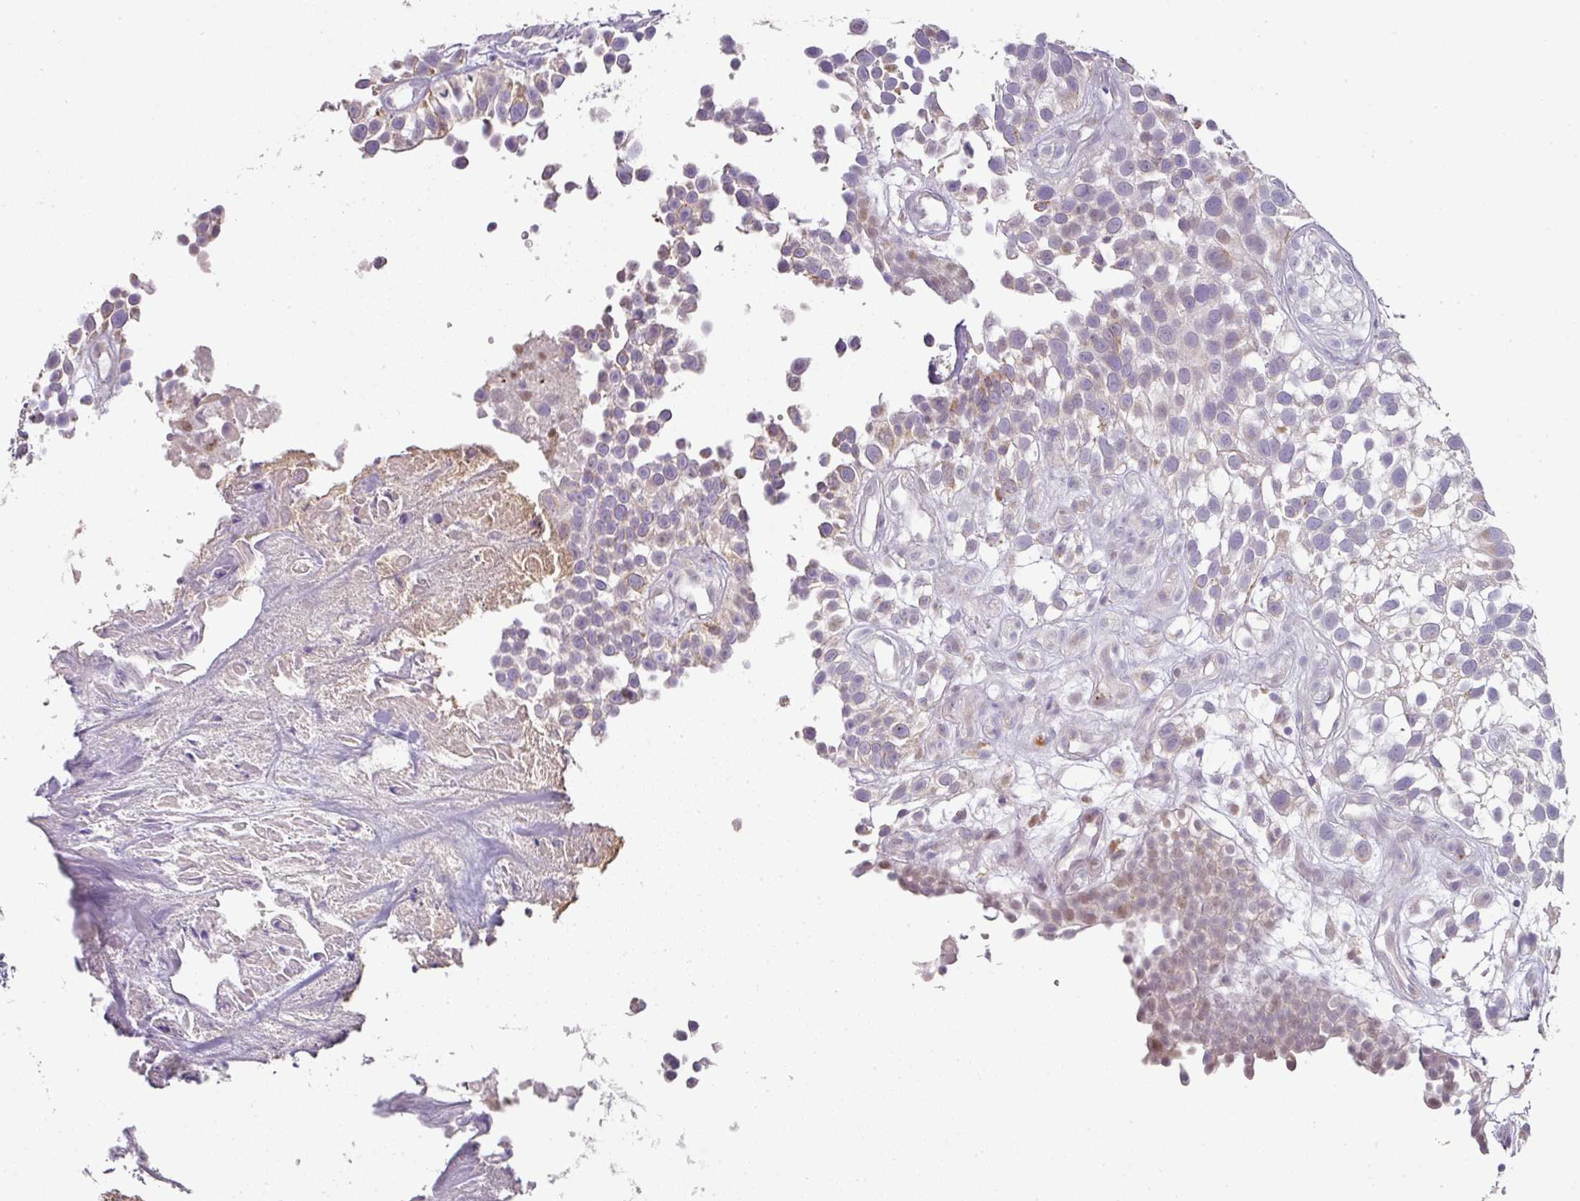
{"staining": {"intensity": "negative", "quantity": "none", "location": "none"}, "tissue": "urothelial cancer", "cell_type": "Tumor cells", "image_type": "cancer", "snomed": [{"axis": "morphology", "description": "Urothelial carcinoma, High grade"}, {"axis": "topography", "description": "Urinary bladder"}], "caption": "This histopathology image is of urothelial carcinoma (high-grade) stained with IHC to label a protein in brown with the nuclei are counter-stained blue. There is no expression in tumor cells.", "gene": "CCZ1", "patient": {"sex": "male", "age": 56}}